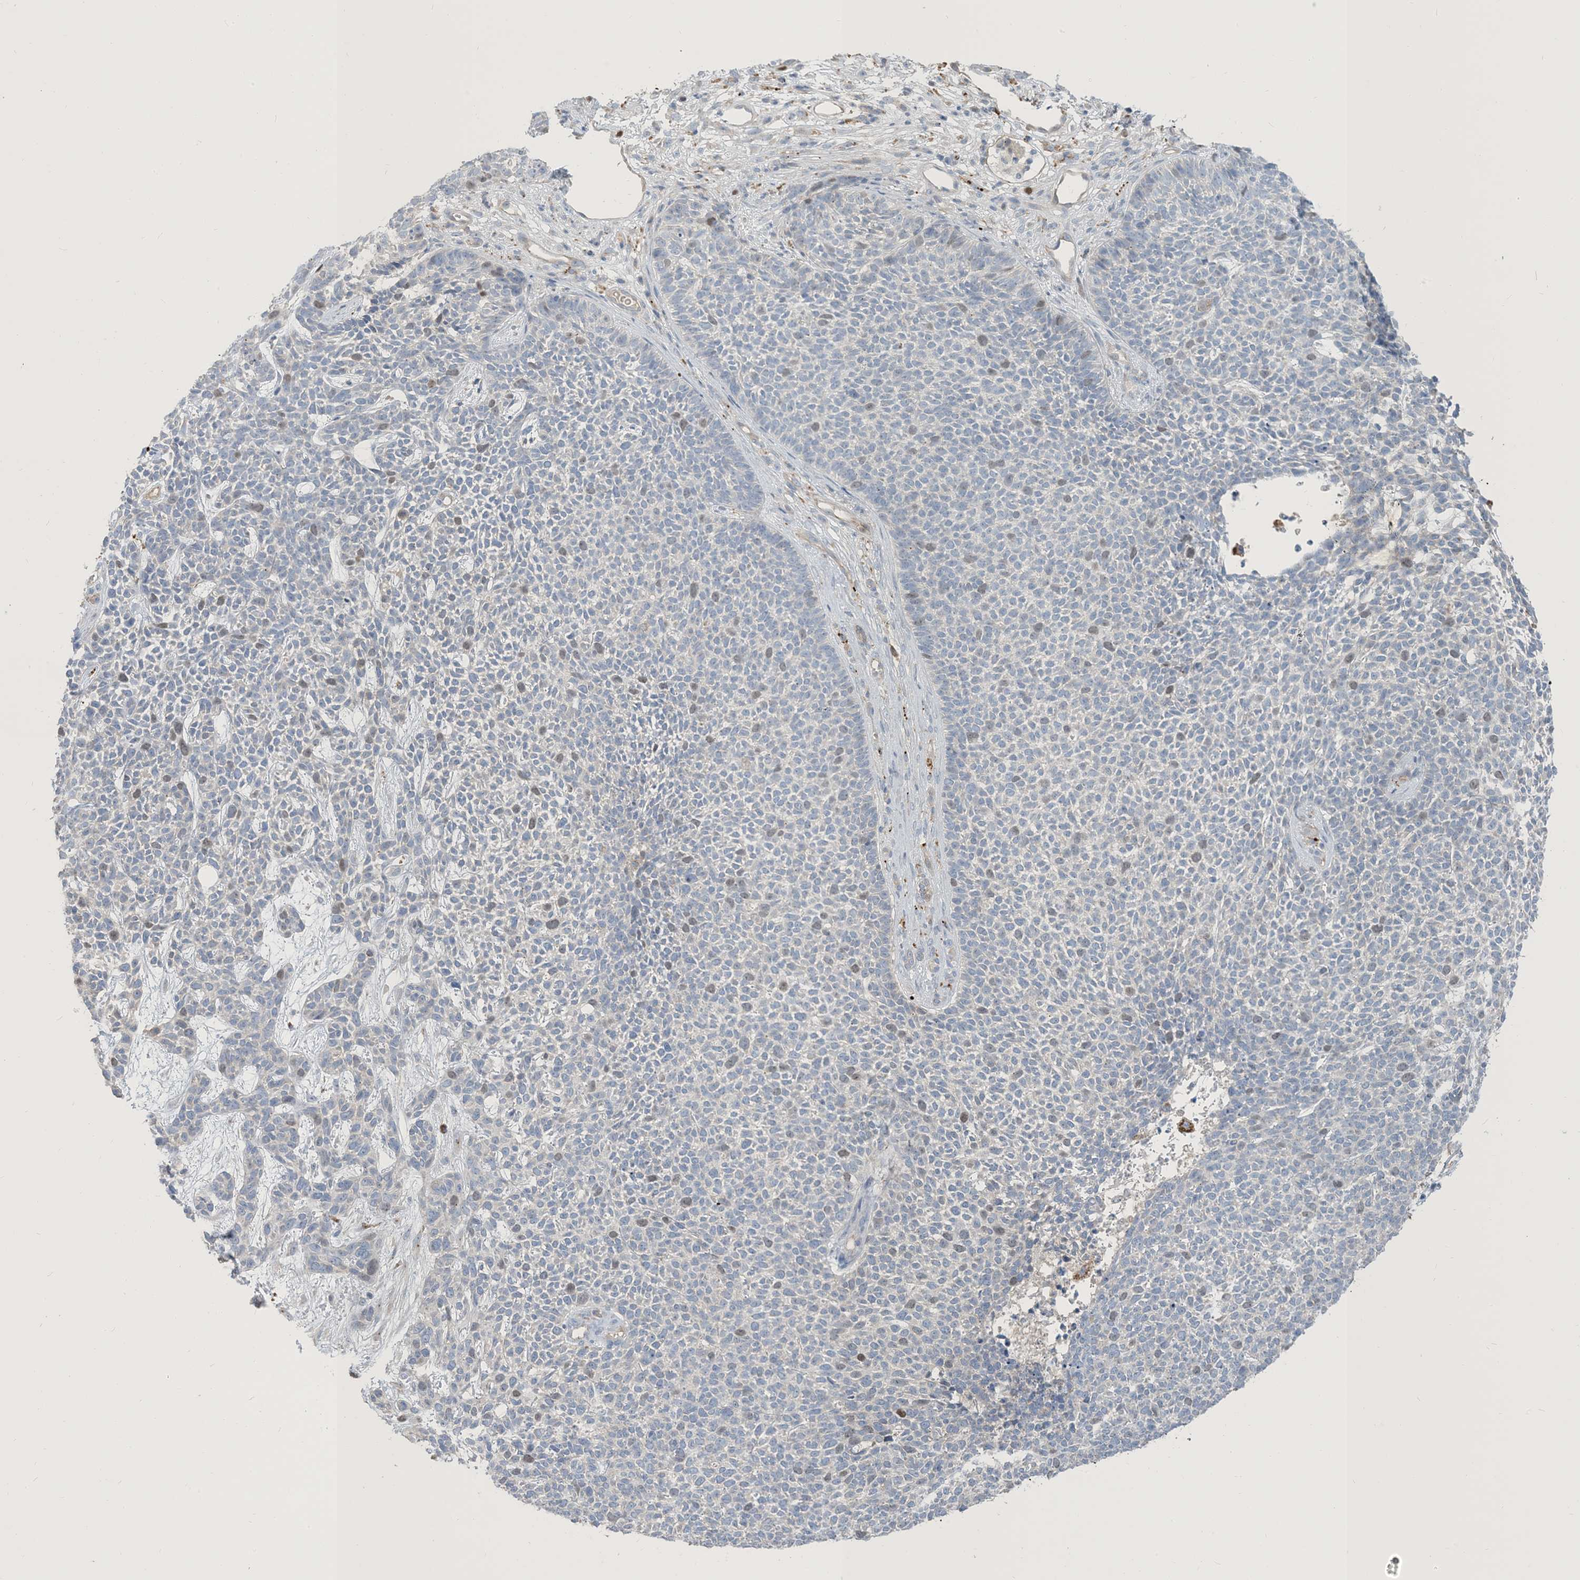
{"staining": {"intensity": "weak", "quantity": "<25%", "location": "nuclear"}, "tissue": "skin cancer", "cell_type": "Tumor cells", "image_type": "cancer", "snomed": [{"axis": "morphology", "description": "Basal cell carcinoma"}, {"axis": "topography", "description": "Skin"}], "caption": "Immunohistochemistry photomicrograph of neoplastic tissue: human skin cancer stained with DAB displays no significant protein staining in tumor cells.", "gene": "PEAR1", "patient": {"sex": "female", "age": 84}}